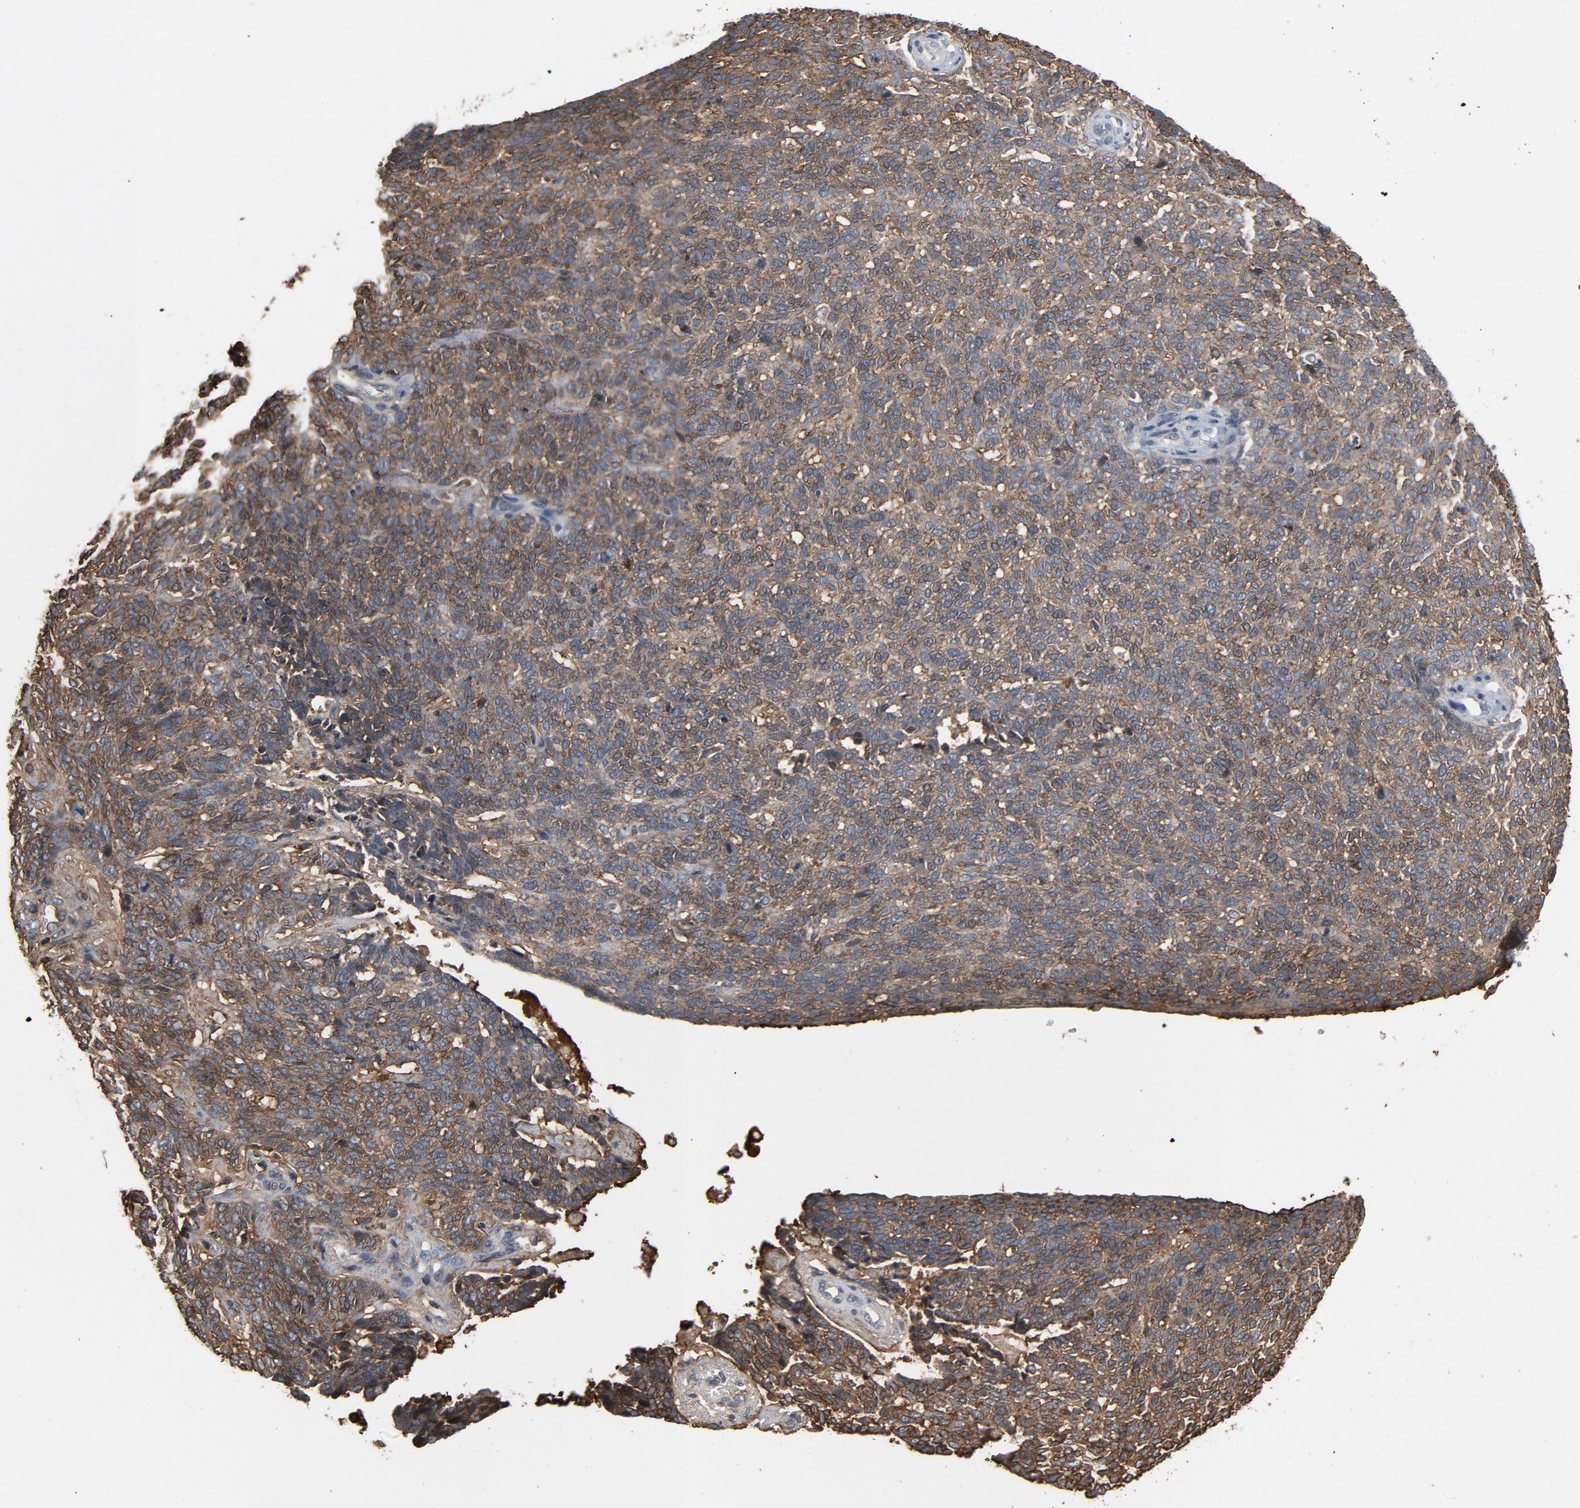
{"staining": {"intensity": "weak", "quantity": ">75%", "location": "cytoplasmic/membranous"}, "tissue": "skin cancer", "cell_type": "Tumor cells", "image_type": "cancer", "snomed": [{"axis": "morphology", "description": "Normal tissue, NOS"}, {"axis": "morphology", "description": "Basal cell carcinoma"}, {"axis": "topography", "description": "Skin"}], "caption": "A photomicrograph of skin cancer (basal cell carcinoma) stained for a protein demonstrates weak cytoplasmic/membranous brown staining in tumor cells.", "gene": "PDZD4", "patient": {"sex": "male", "age": 87}}